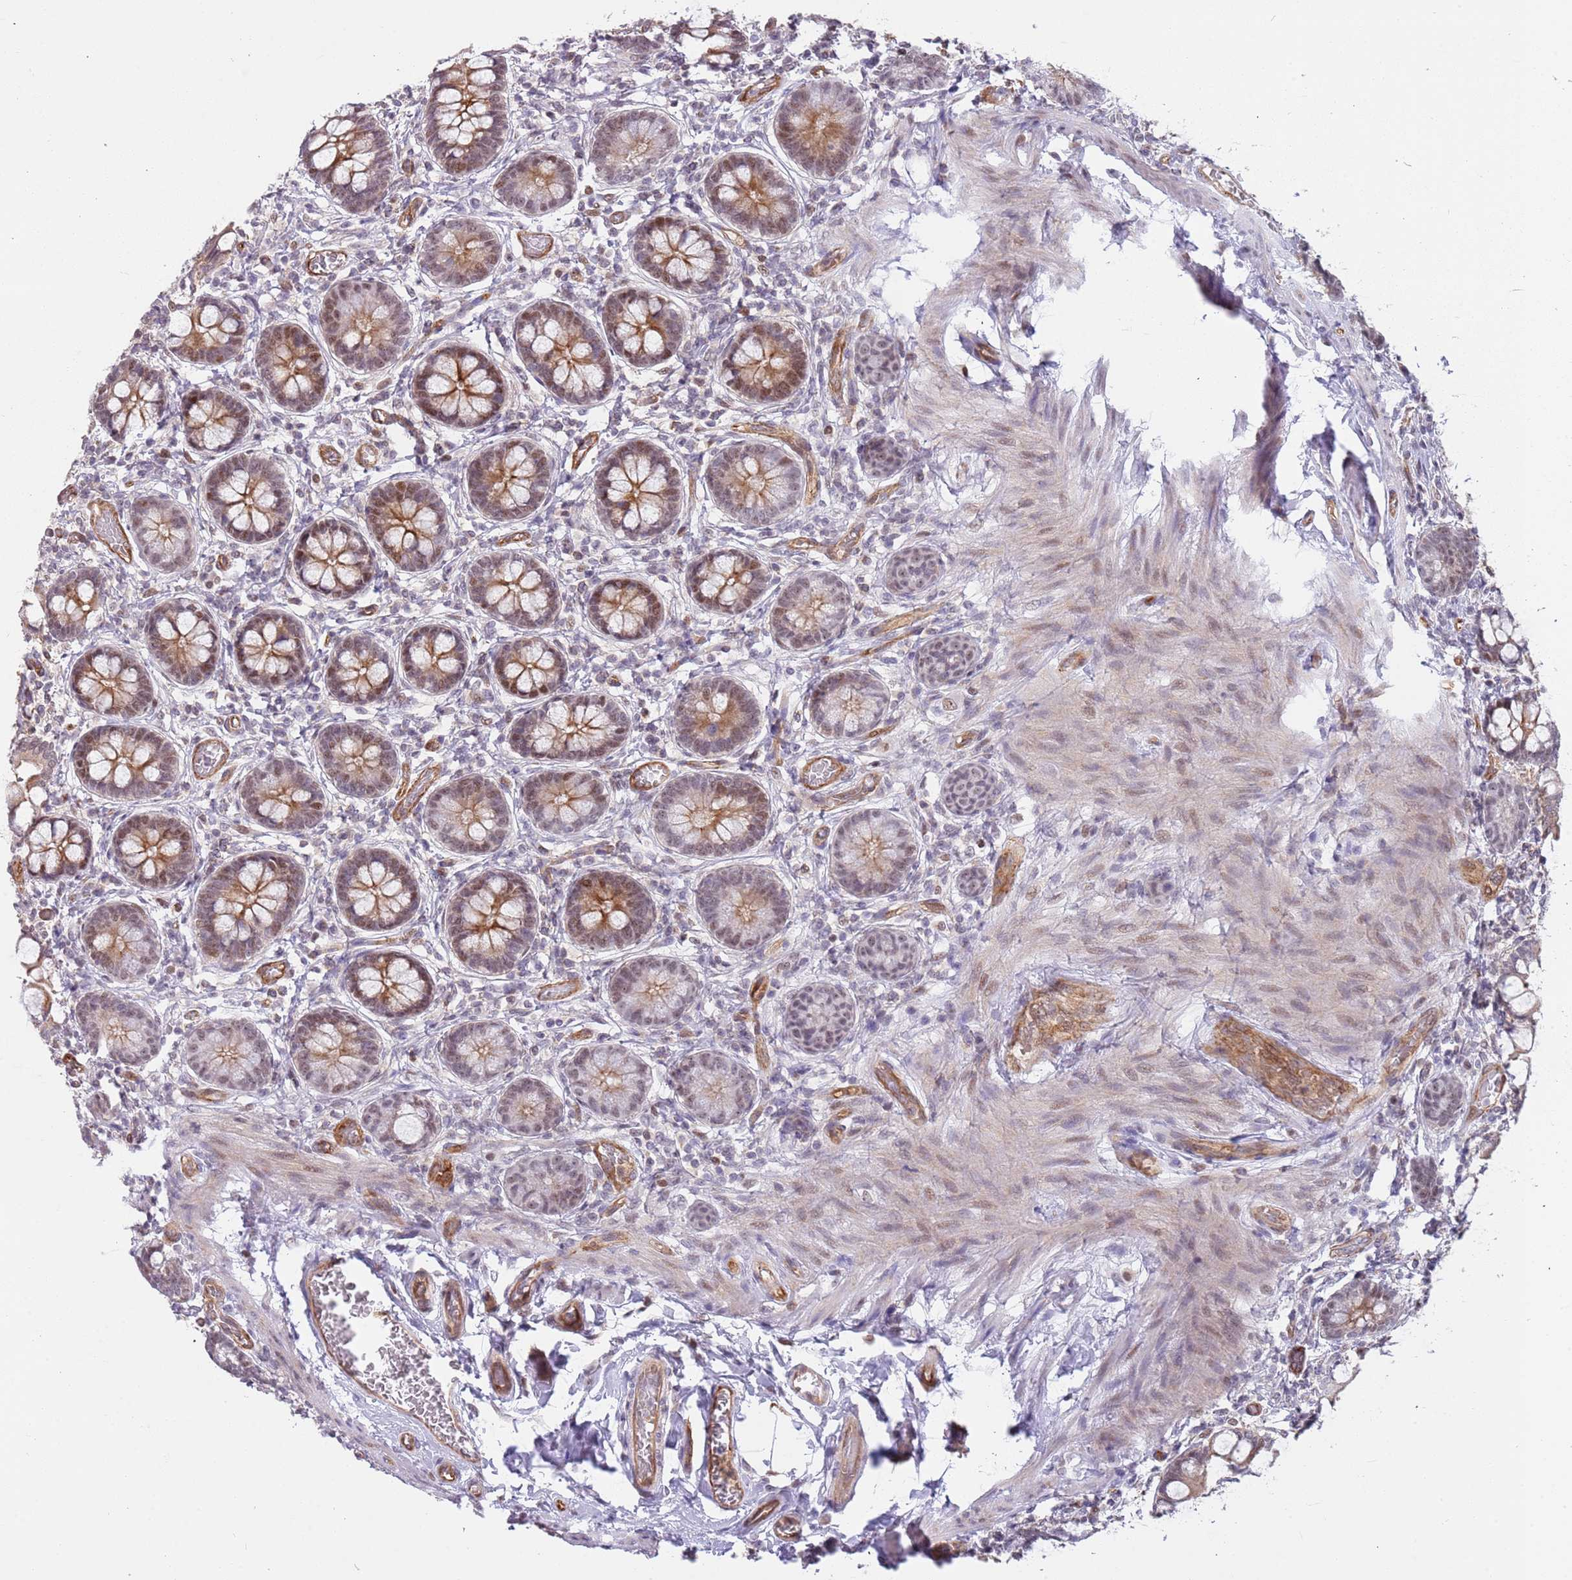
{"staining": {"intensity": "moderate", "quantity": ">75%", "location": "cytoplasmic/membranous,nuclear"}, "tissue": "small intestine", "cell_type": "Glandular cells", "image_type": "normal", "snomed": [{"axis": "morphology", "description": "Normal tissue, NOS"}, {"axis": "topography", "description": "Small intestine"}], "caption": "Immunohistochemical staining of unremarkable human small intestine exhibits moderate cytoplasmic/membranous,nuclear protein expression in approximately >75% of glandular cells. The staining was performed using DAB (3,3'-diaminobenzidine) to visualize the protein expression in brown, while the nuclei were stained in blue with hematoxylin (Magnification: 20x).", "gene": "LRMDA", "patient": {"sex": "male", "age": 52}}